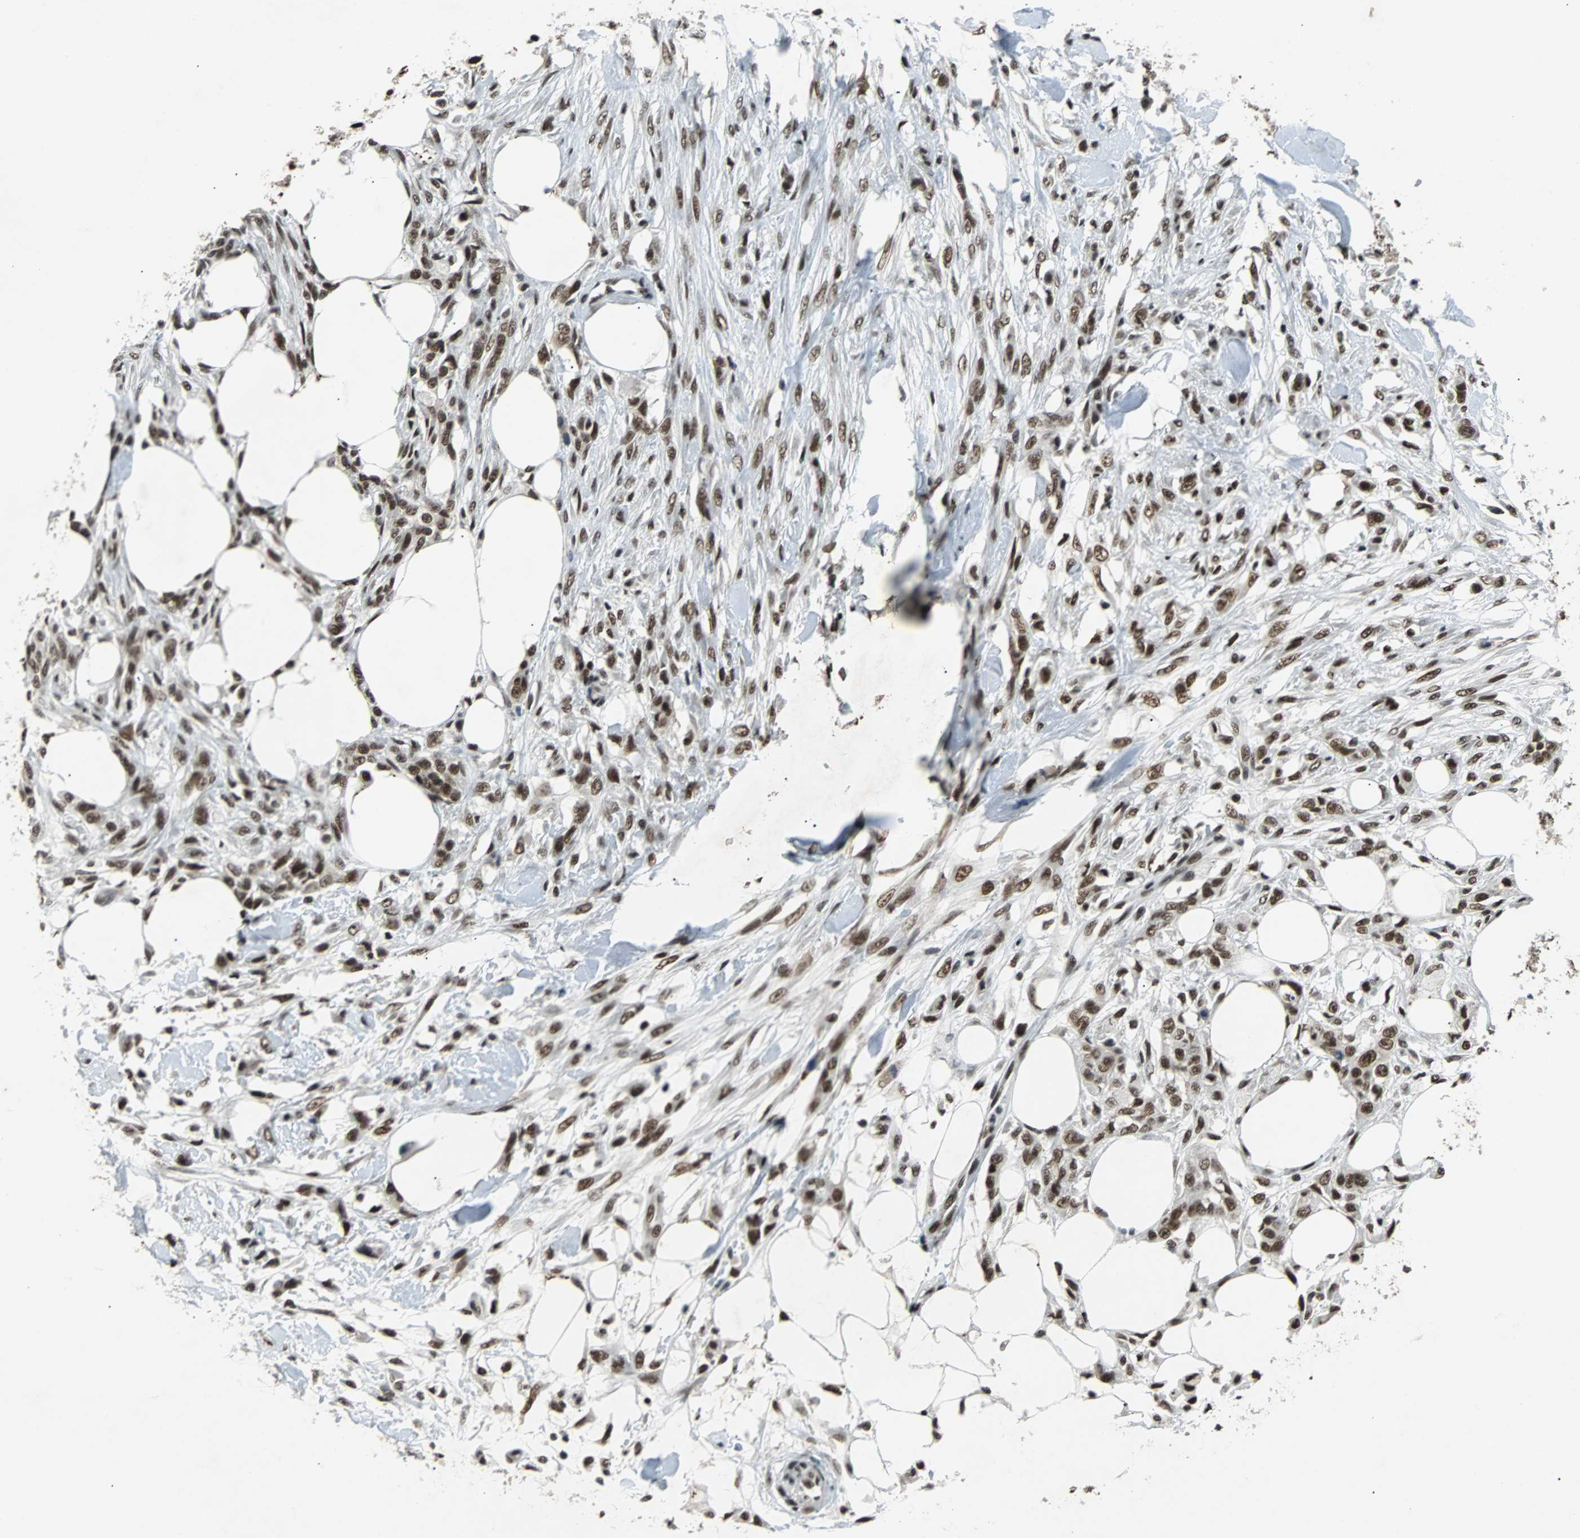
{"staining": {"intensity": "strong", "quantity": ">75%", "location": "nuclear"}, "tissue": "skin cancer", "cell_type": "Tumor cells", "image_type": "cancer", "snomed": [{"axis": "morphology", "description": "Squamous cell carcinoma, NOS"}, {"axis": "topography", "description": "Skin"}], "caption": "This micrograph exhibits squamous cell carcinoma (skin) stained with IHC to label a protein in brown. The nuclear of tumor cells show strong positivity for the protein. Nuclei are counter-stained blue.", "gene": "GATAD2A", "patient": {"sex": "female", "age": 59}}